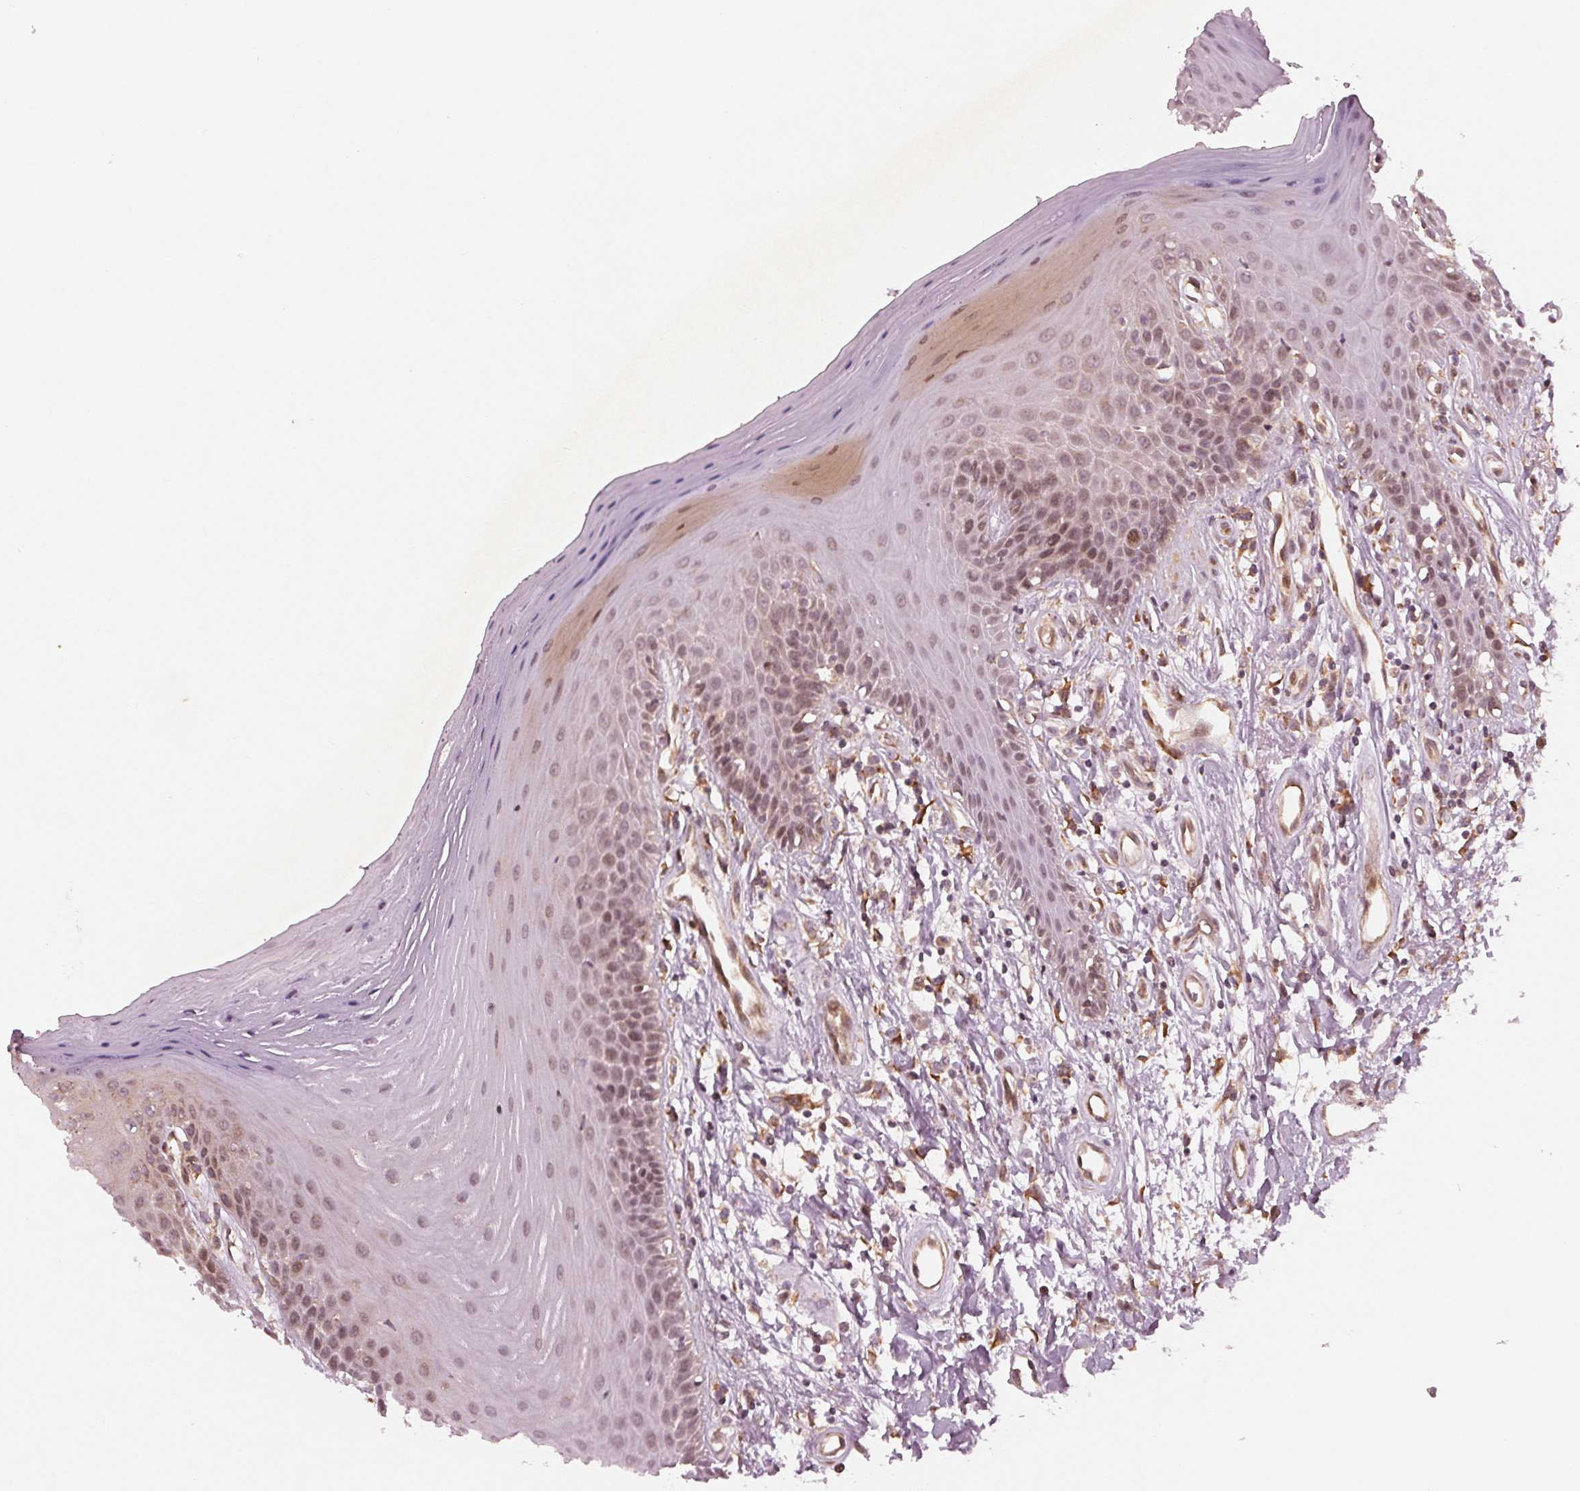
{"staining": {"intensity": "weak", "quantity": "25%-75%", "location": "cytoplasmic/membranous,nuclear"}, "tissue": "oral mucosa", "cell_type": "Squamous epithelial cells", "image_type": "normal", "snomed": [{"axis": "morphology", "description": "Normal tissue, NOS"}, {"axis": "morphology", "description": "Normal morphology"}, {"axis": "topography", "description": "Oral tissue"}], "caption": "The histopathology image demonstrates staining of benign oral mucosa, revealing weak cytoplasmic/membranous,nuclear protein positivity (brown color) within squamous epithelial cells. The protein is shown in brown color, while the nuclei are stained blue.", "gene": "CMIP", "patient": {"sex": "female", "age": 76}}